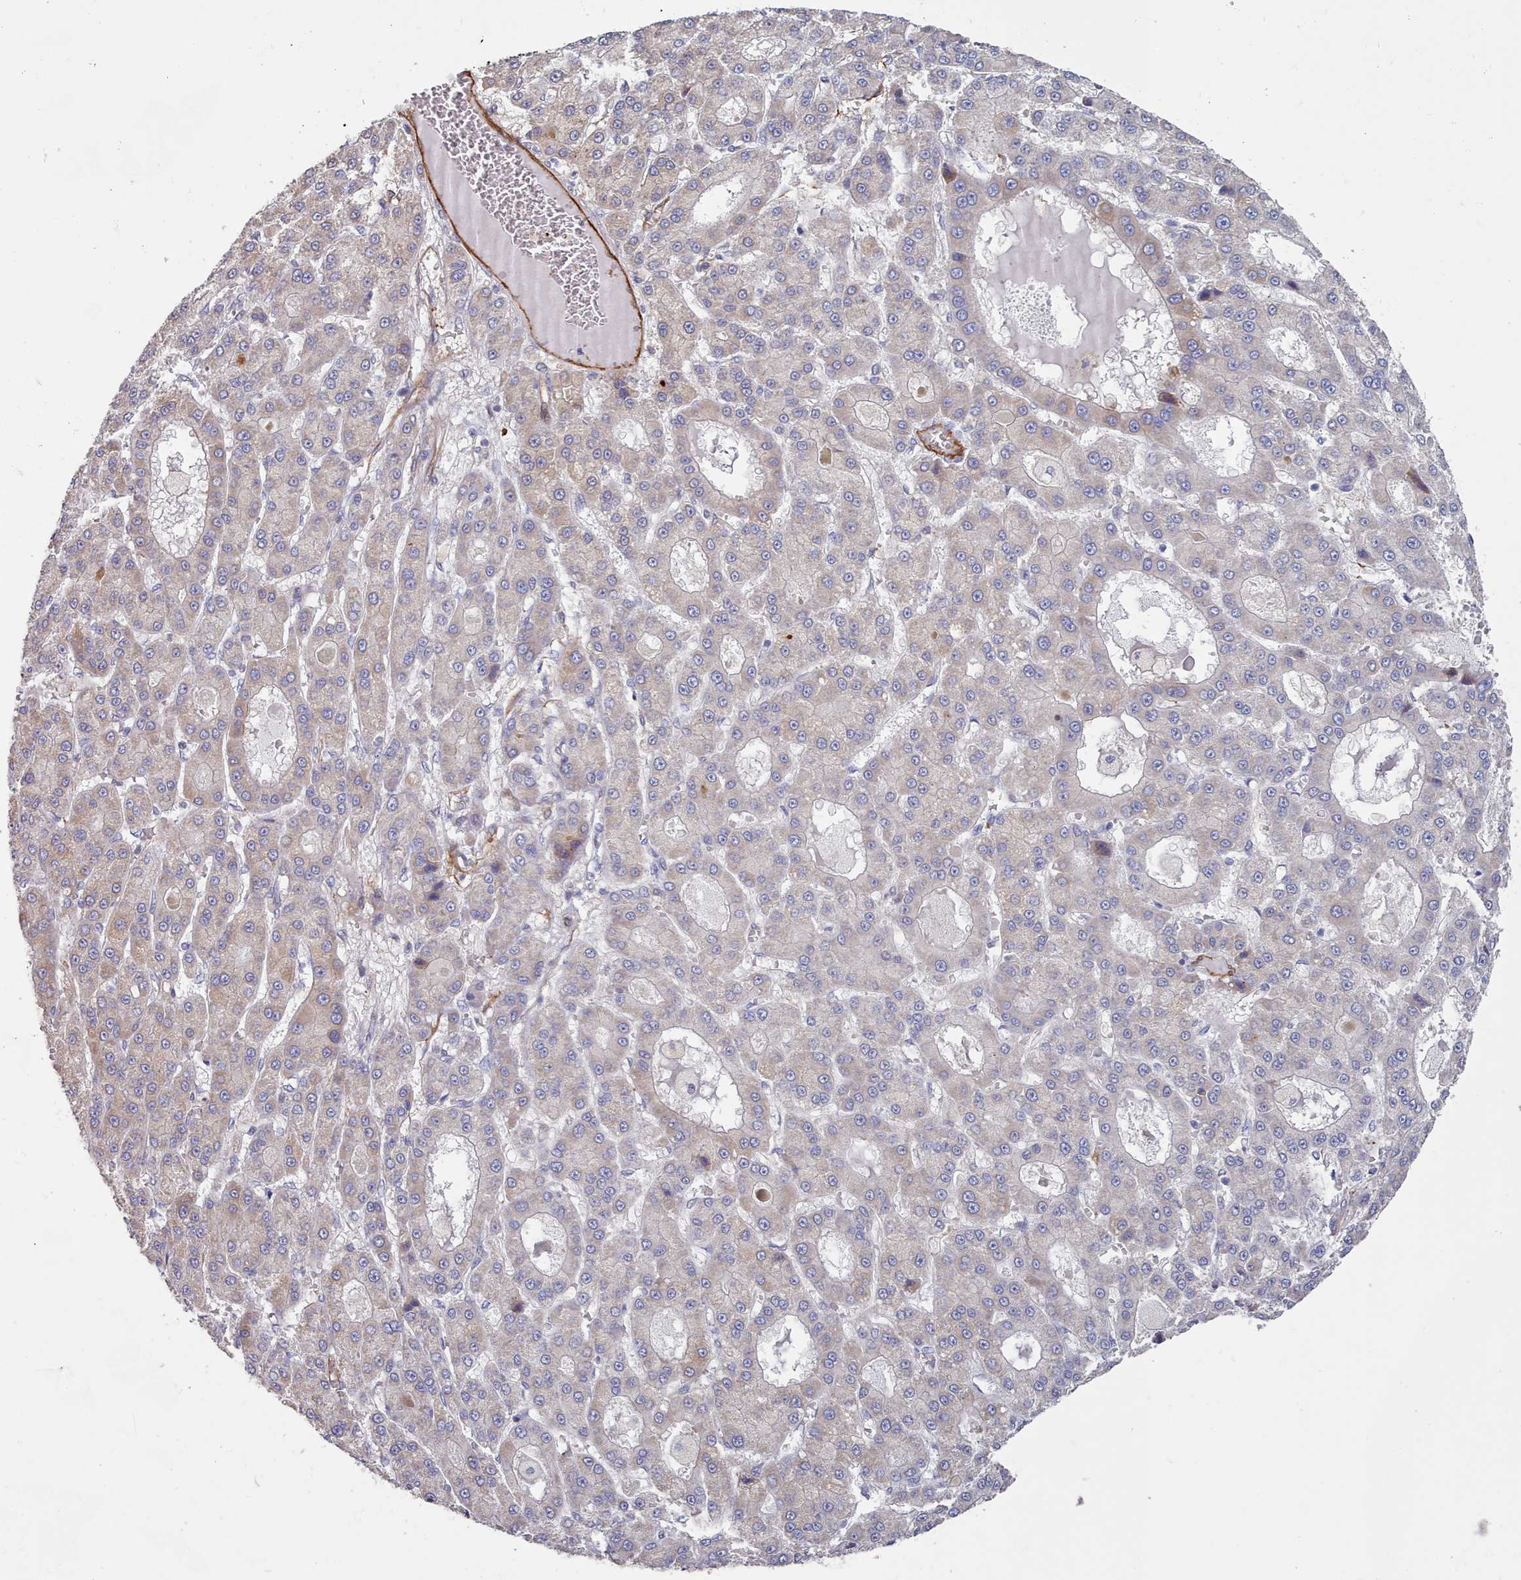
{"staining": {"intensity": "weak", "quantity": "<25%", "location": "cytoplasmic/membranous"}, "tissue": "liver cancer", "cell_type": "Tumor cells", "image_type": "cancer", "snomed": [{"axis": "morphology", "description": "Carcinoma, Hepatocellular, NOS"}, {"axis": "topography", "description": "Liver"}], "caption": "Liver cancer was stained to show a protein in brown. There is no significant staining in tumor cells.", "gene": "G6PC1", "patient": {"sex": "male", "age": 70}}